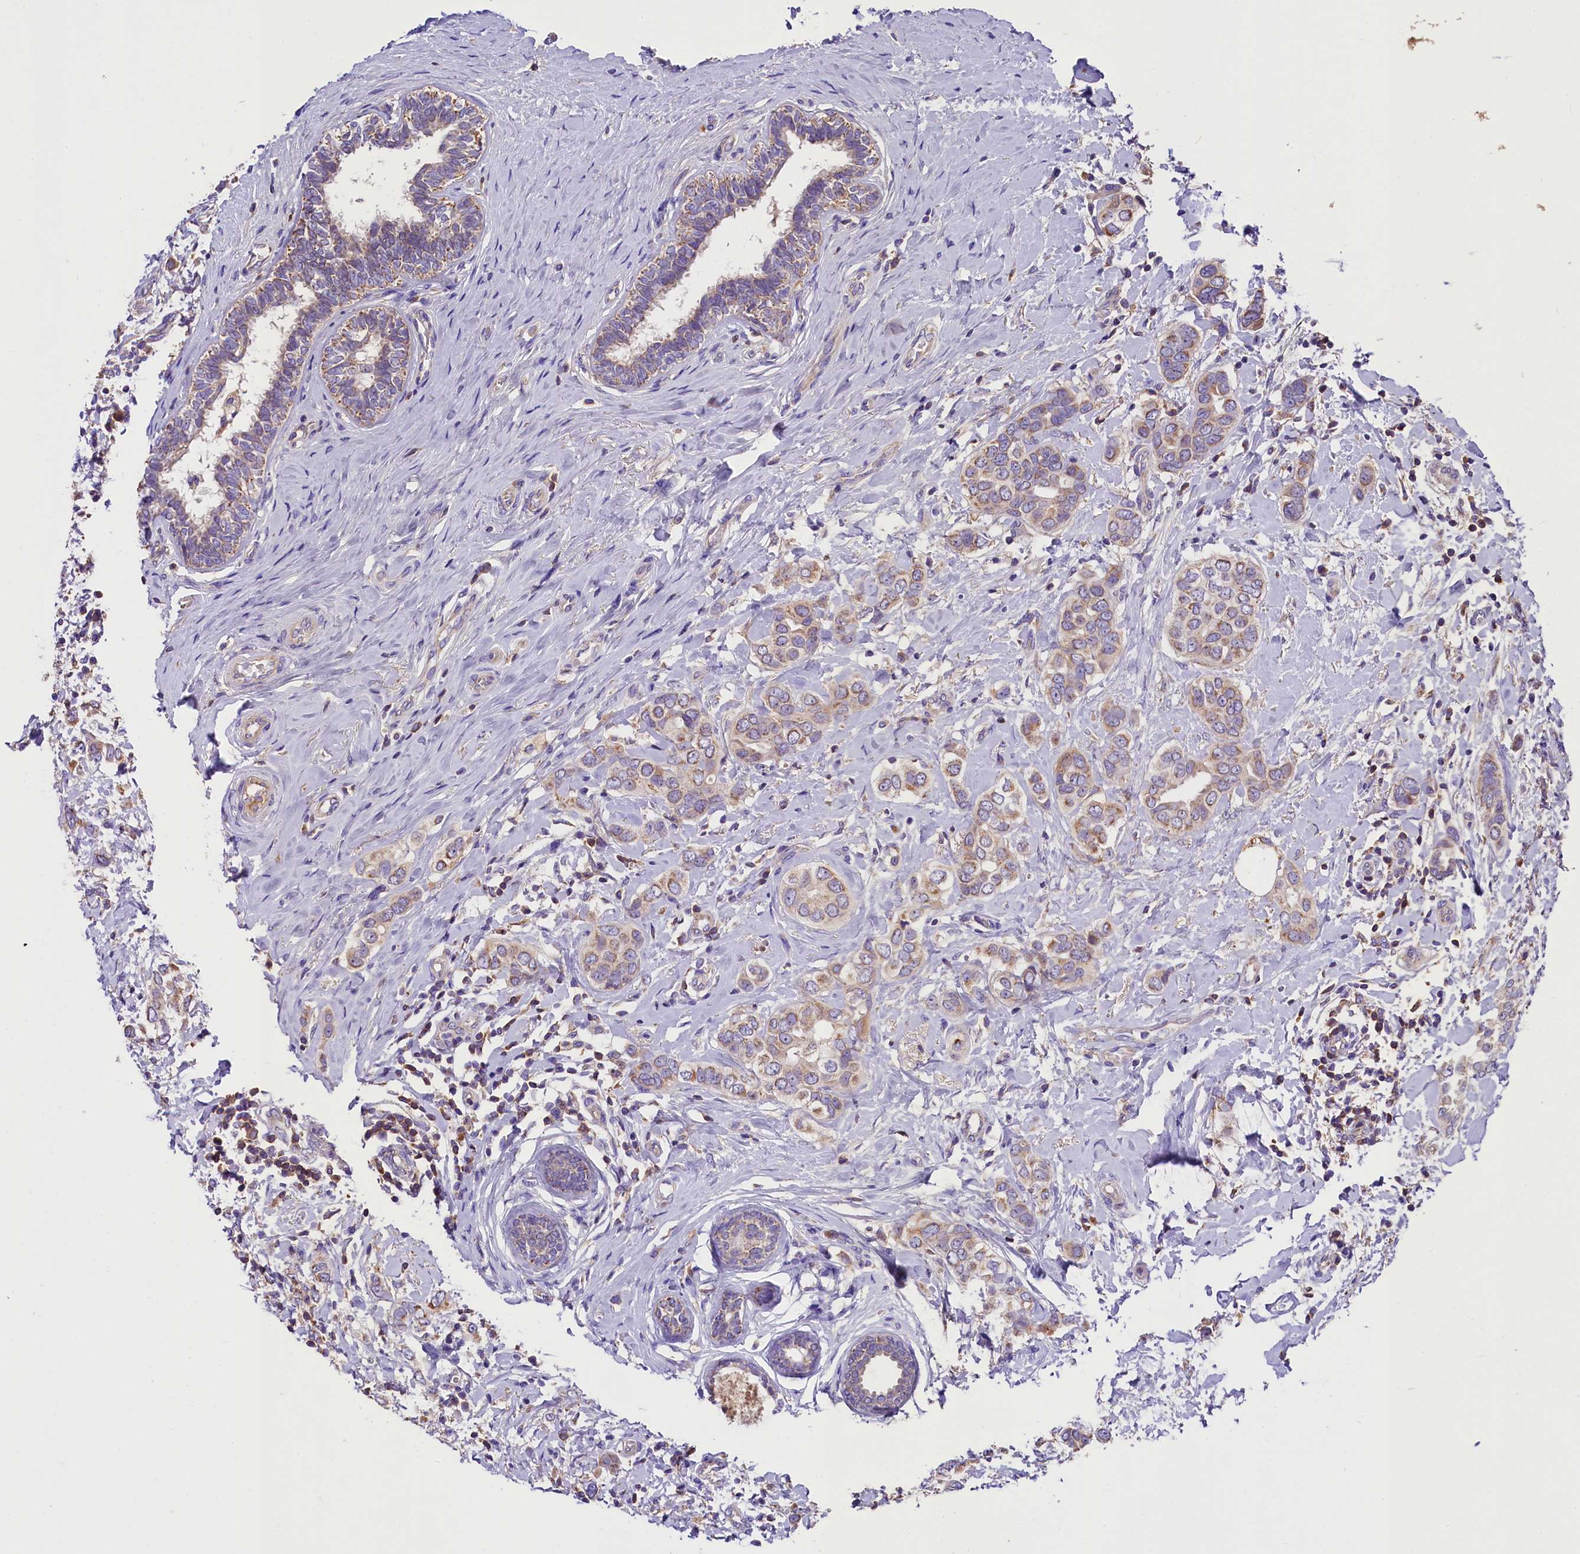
{"staining": {"intensity": "weak", "quantity": ">75%", "location": "cytoplasmic/membranous"}, "tissue": "breast cancer", "cell_type": "Tumor cells", "image_type": "cancer", "snomed": [{"axis": "morphology", "description": "Lobular carcinoma"}, {"axis": "topography", "description": "Breast"}], "caption": "Weak cytoplasmic/membranous protein expression is seen in approximately >75% of tumor cells in breast lobular carcinoma. (Brightfield microscopy of DAB IHC at high magnification).", "gene": "SIX5", "patient": {"sex": "female", "age": 51}}